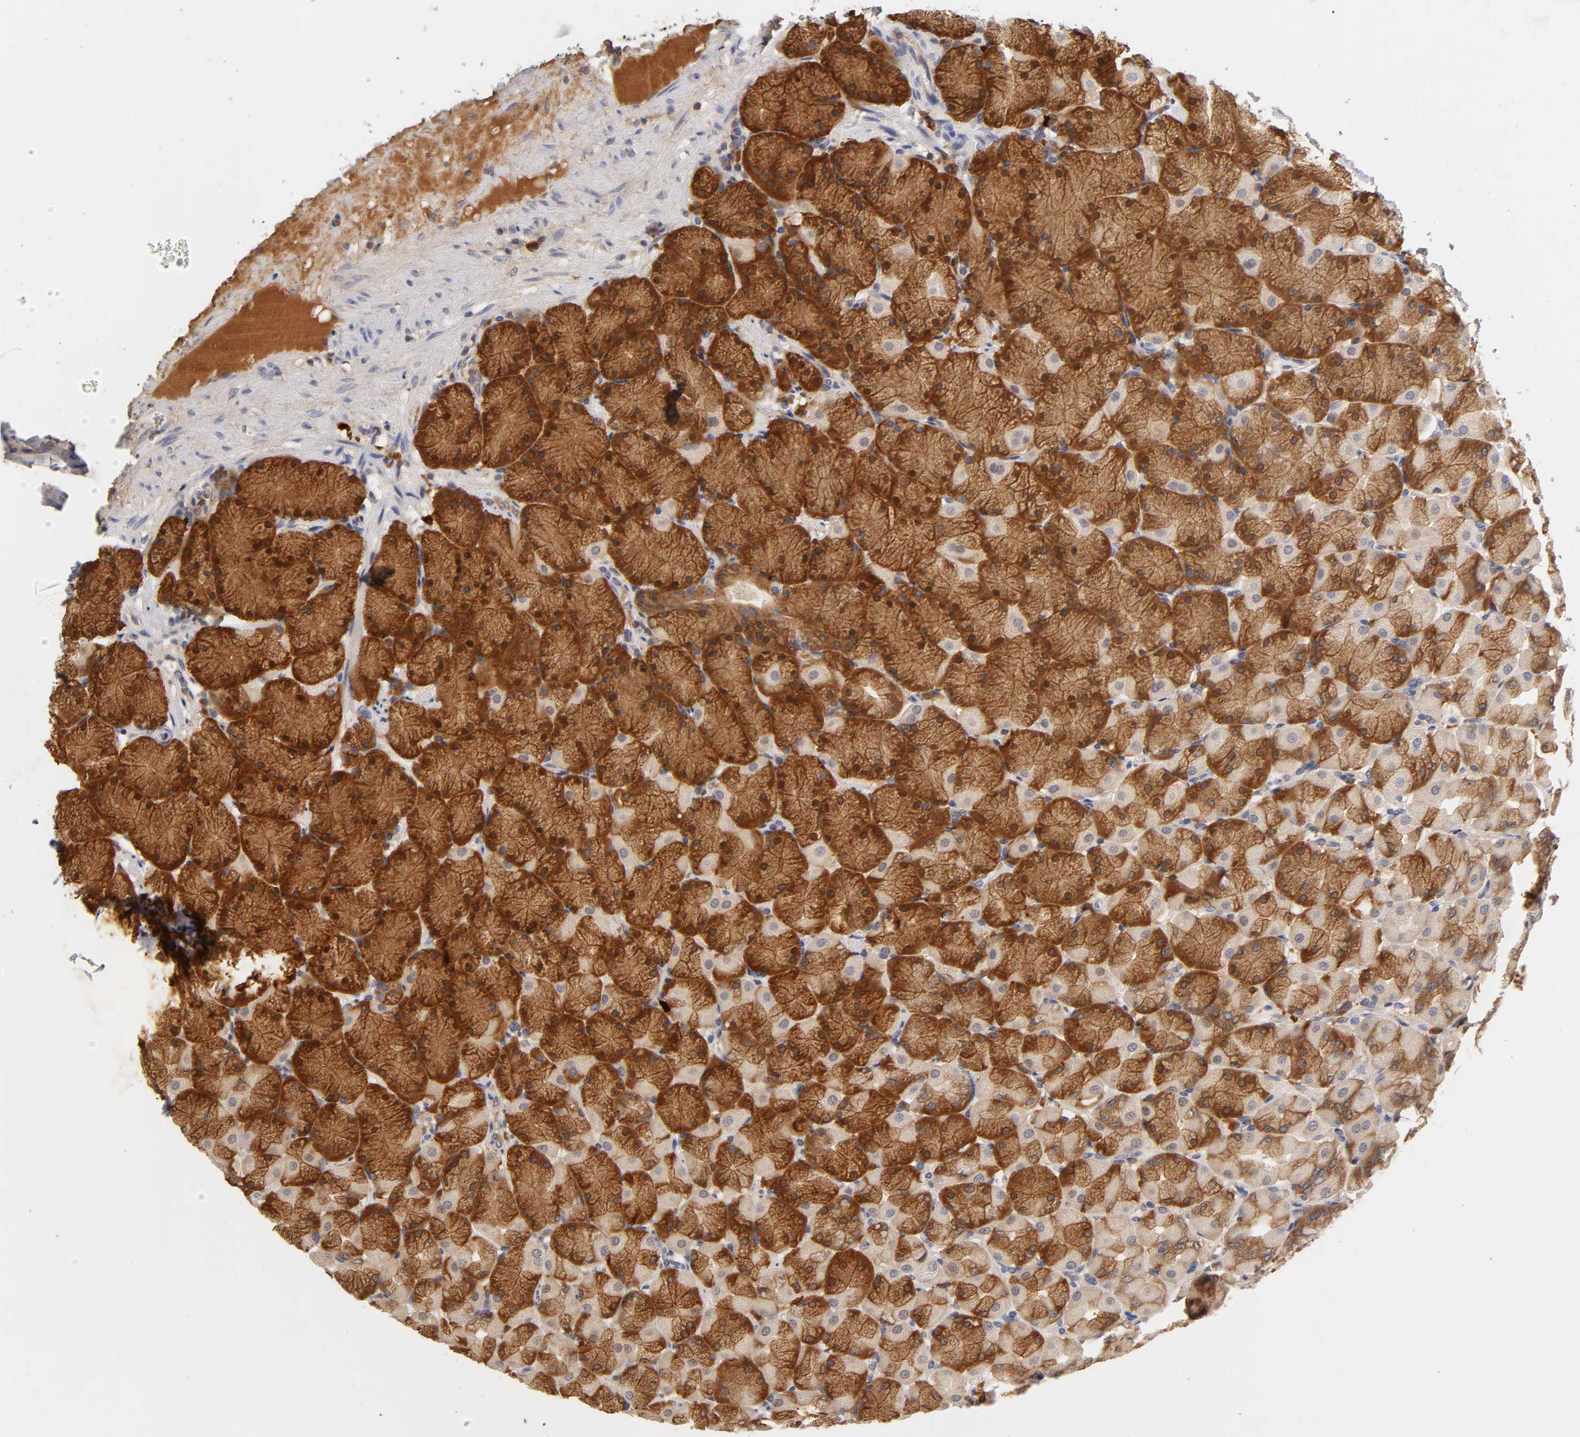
{"staining": {"intensity": "strong", "quantity": ">75%", "location": "cytoplasmic/membranous,nuclear"}, "tissue": "stomach", "cell_type": "Glandular cells", "image_type": "normal", "snomed": [{"axis": "morphology", "description": "Normal tissue, NOS"}, {"axis": "topography", "description": "Stomach, upper"}], "caption": "IHC micrograph of normal stomach: human stomach stained using immunohistochemistry displays high levels of strong protein expression localized specifically in the cytoplasmic/membranous,nuclear of glandular cells, appearing as a cytoplasmic/membranous,nuclear brown color.", "gene": "RPS29", "patient": {"sex": "female", "age": 56}}